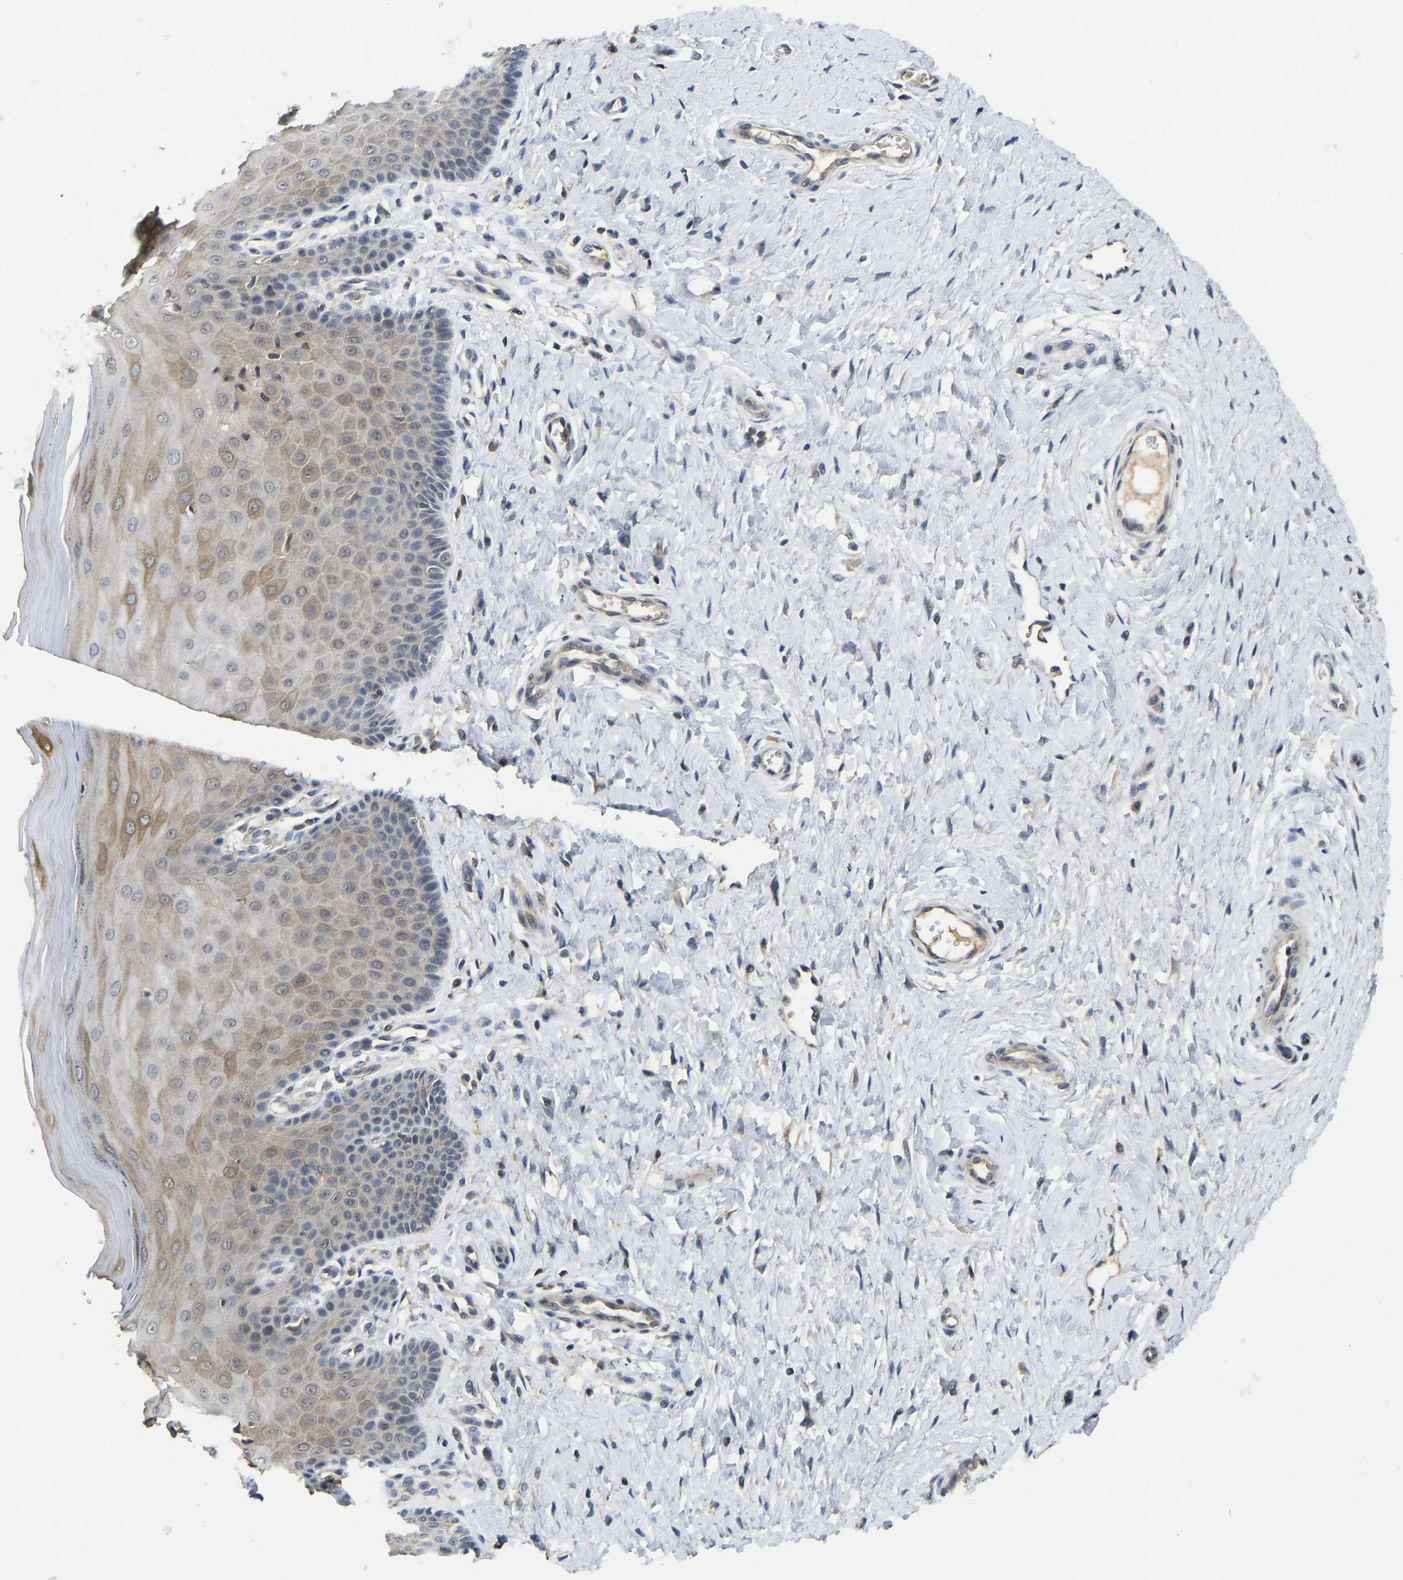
{"staining": {"intensity": "moderate", "quantity": "25%-75%", "location": "cytoplasmic/membranous"}, "tissue": "cervix", "cell_type": "Glandular cells", "image_type": "normal", "snomed": [{"axis": "morphology", "description": "Normal tissue, NOS"}, {"axis": "topography", "description": "Cervix"}], "caption": "Immunohistochemistry (DAB (3,3'-diaminobenzidine)) staining of unremarkable cervix exhibits moderate cytoplasmic/membranous protein expression in approximately 25%-75% of glandular cells. (brown staining indicates protein expression, while blue staining denotes nuclei).", "gene": "NDRG3", "patient": {"sex": "female", "age": 55}}